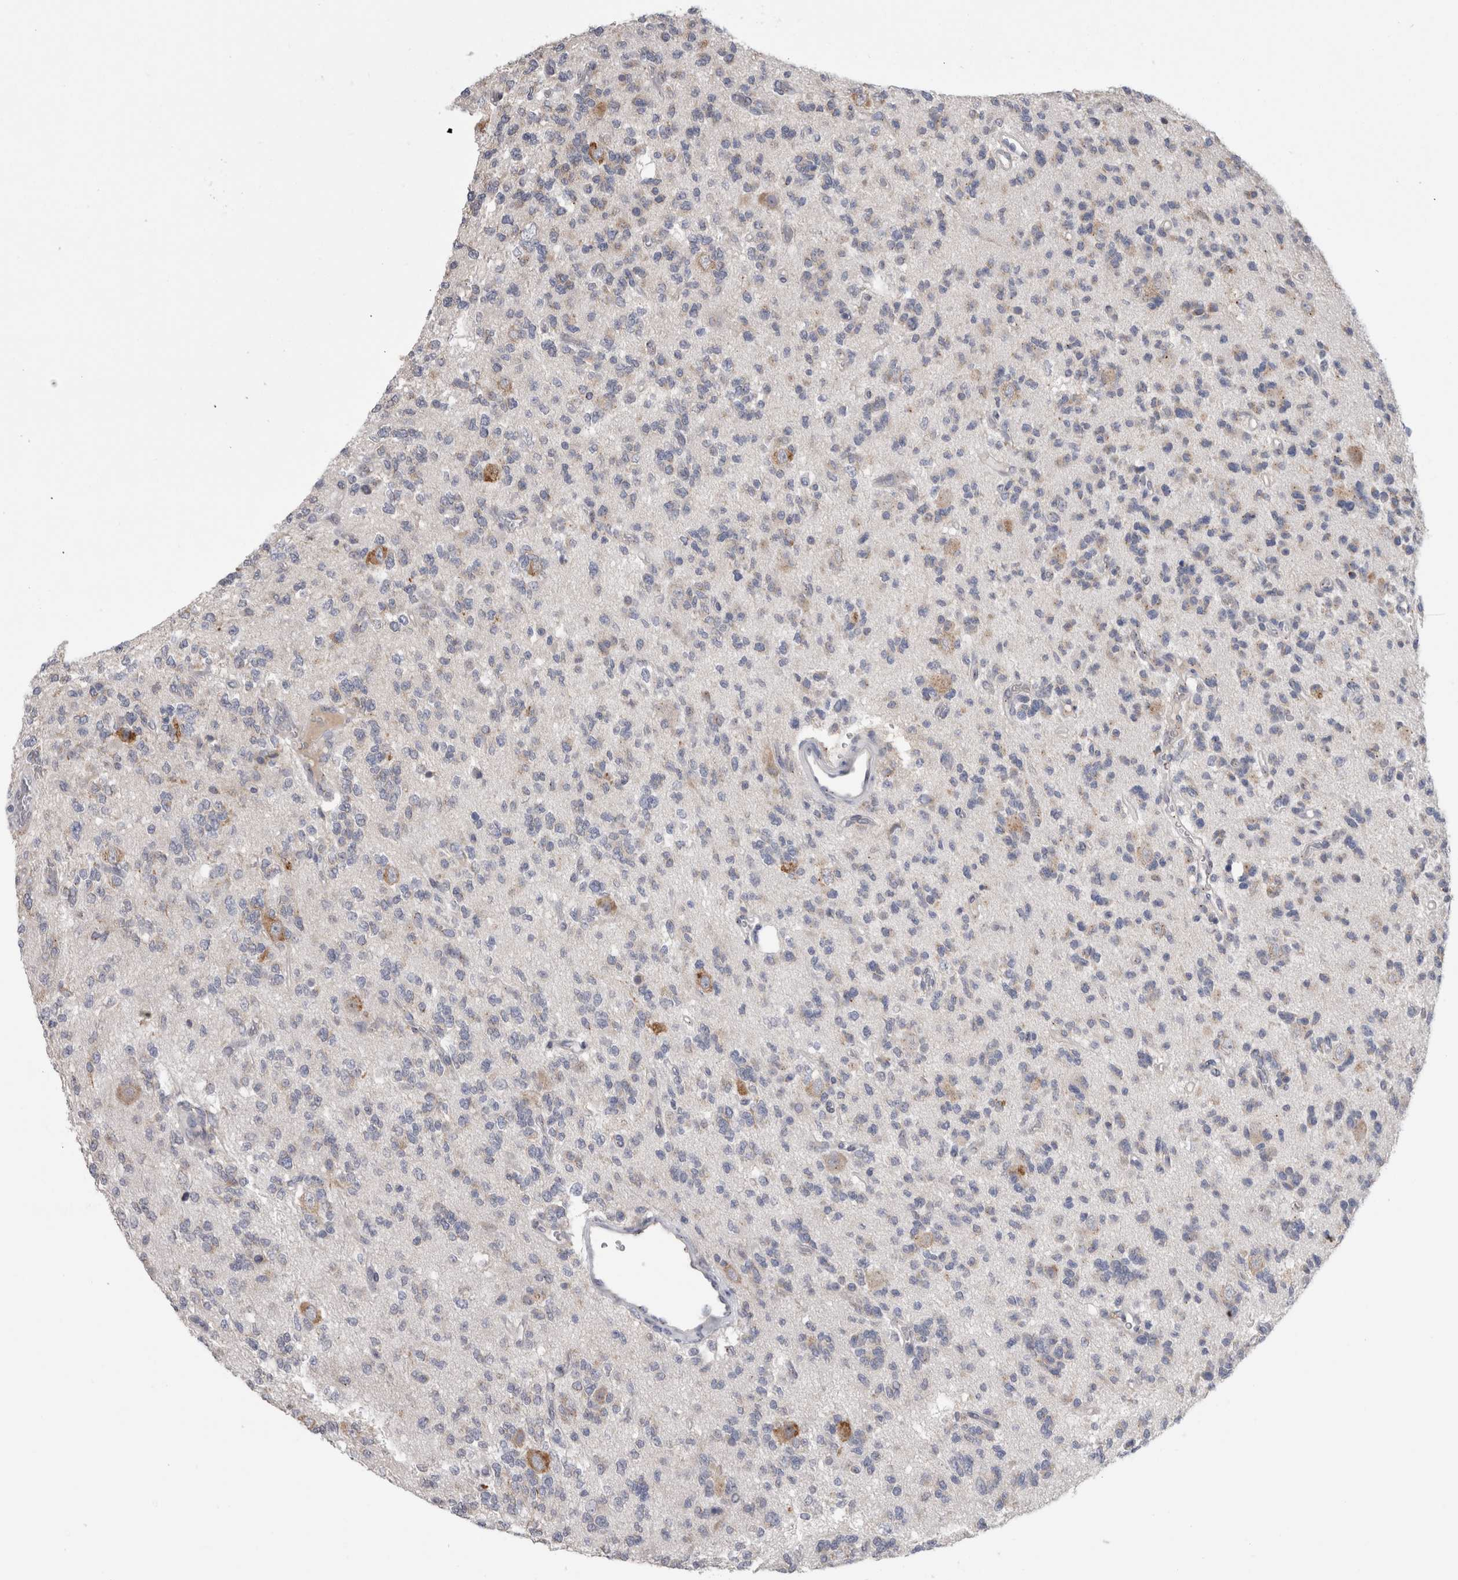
{"staining": {"intensity": "negative", "quantity": "none", "location": "none"}, "tissue": "glioma", "cell_type": "Tumor cells", "image_type": "cancer", "snomed": [{"axis": "morphology", "description": "Glioma, malignant, Low grade"}, {"axis": "topography", "description": "Brain"}], "caption": "Image shows no protein positivity in tumor cells of malignant low-grade glioma tissue.", "gene": "ZNF341", "patient": {"sex": "male", "age": 38}}